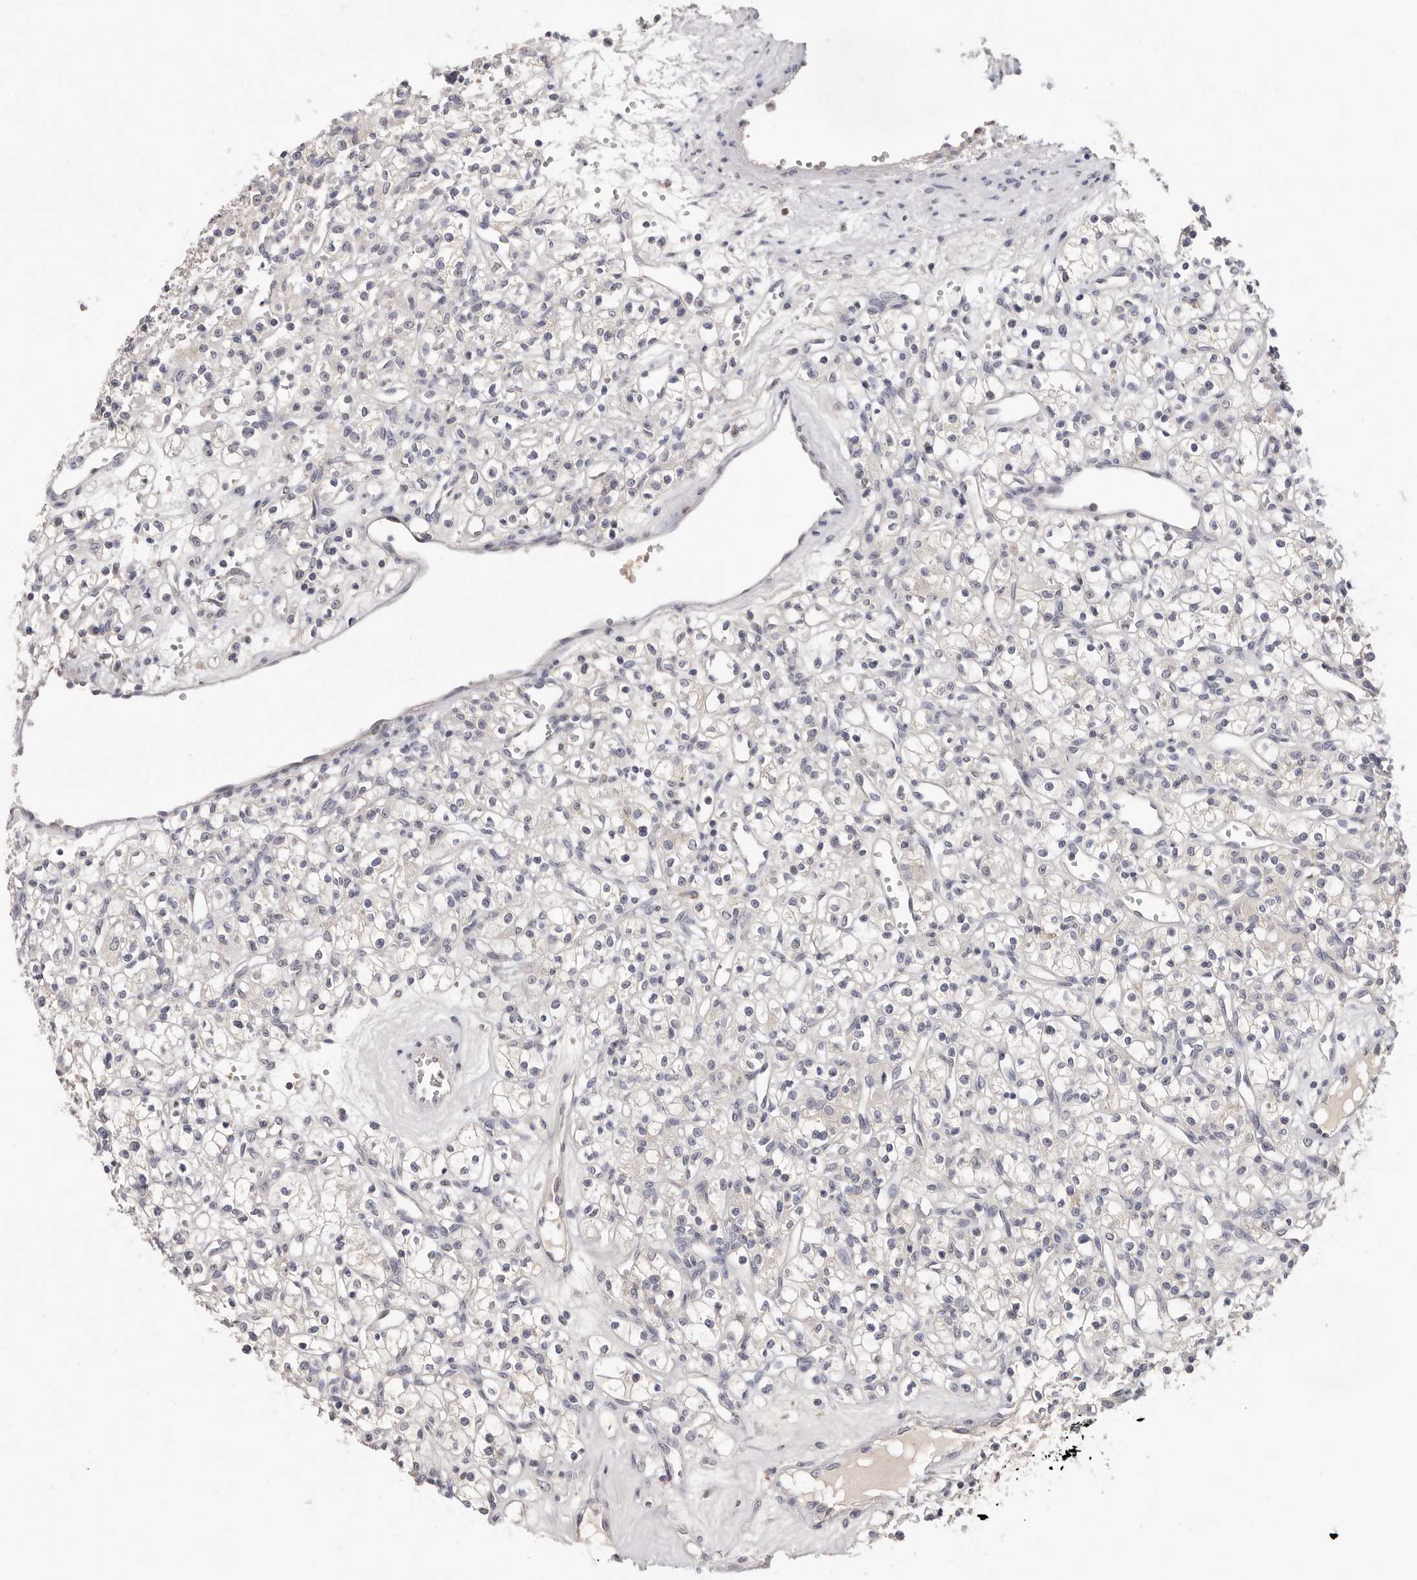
{"staining": {"intensity": "negative", "quantity": "none", "location": "none"}, "tissue": "renal cancer", "cell_type": "Tumor cells", "image_type": "cancer", "snomed": [{"axis": "morphology", "description": "Adenocarcinoma, NOS"}, {"axis": "topography", "description": "Kidney"}], "caption": "Adenocarcinoma (renal) was stained to show a protein in brown. There is no significant positivity in tumor cells. (Stains: DAB (3,3'-diaminobenzidine) immunohistochemistry (IHC) with hematoxylin counter stain, Microscopy: brightfield microscopy at high magnification).", "gene": "DOP1A", "patient": {"sex": "female", "age": 59}}